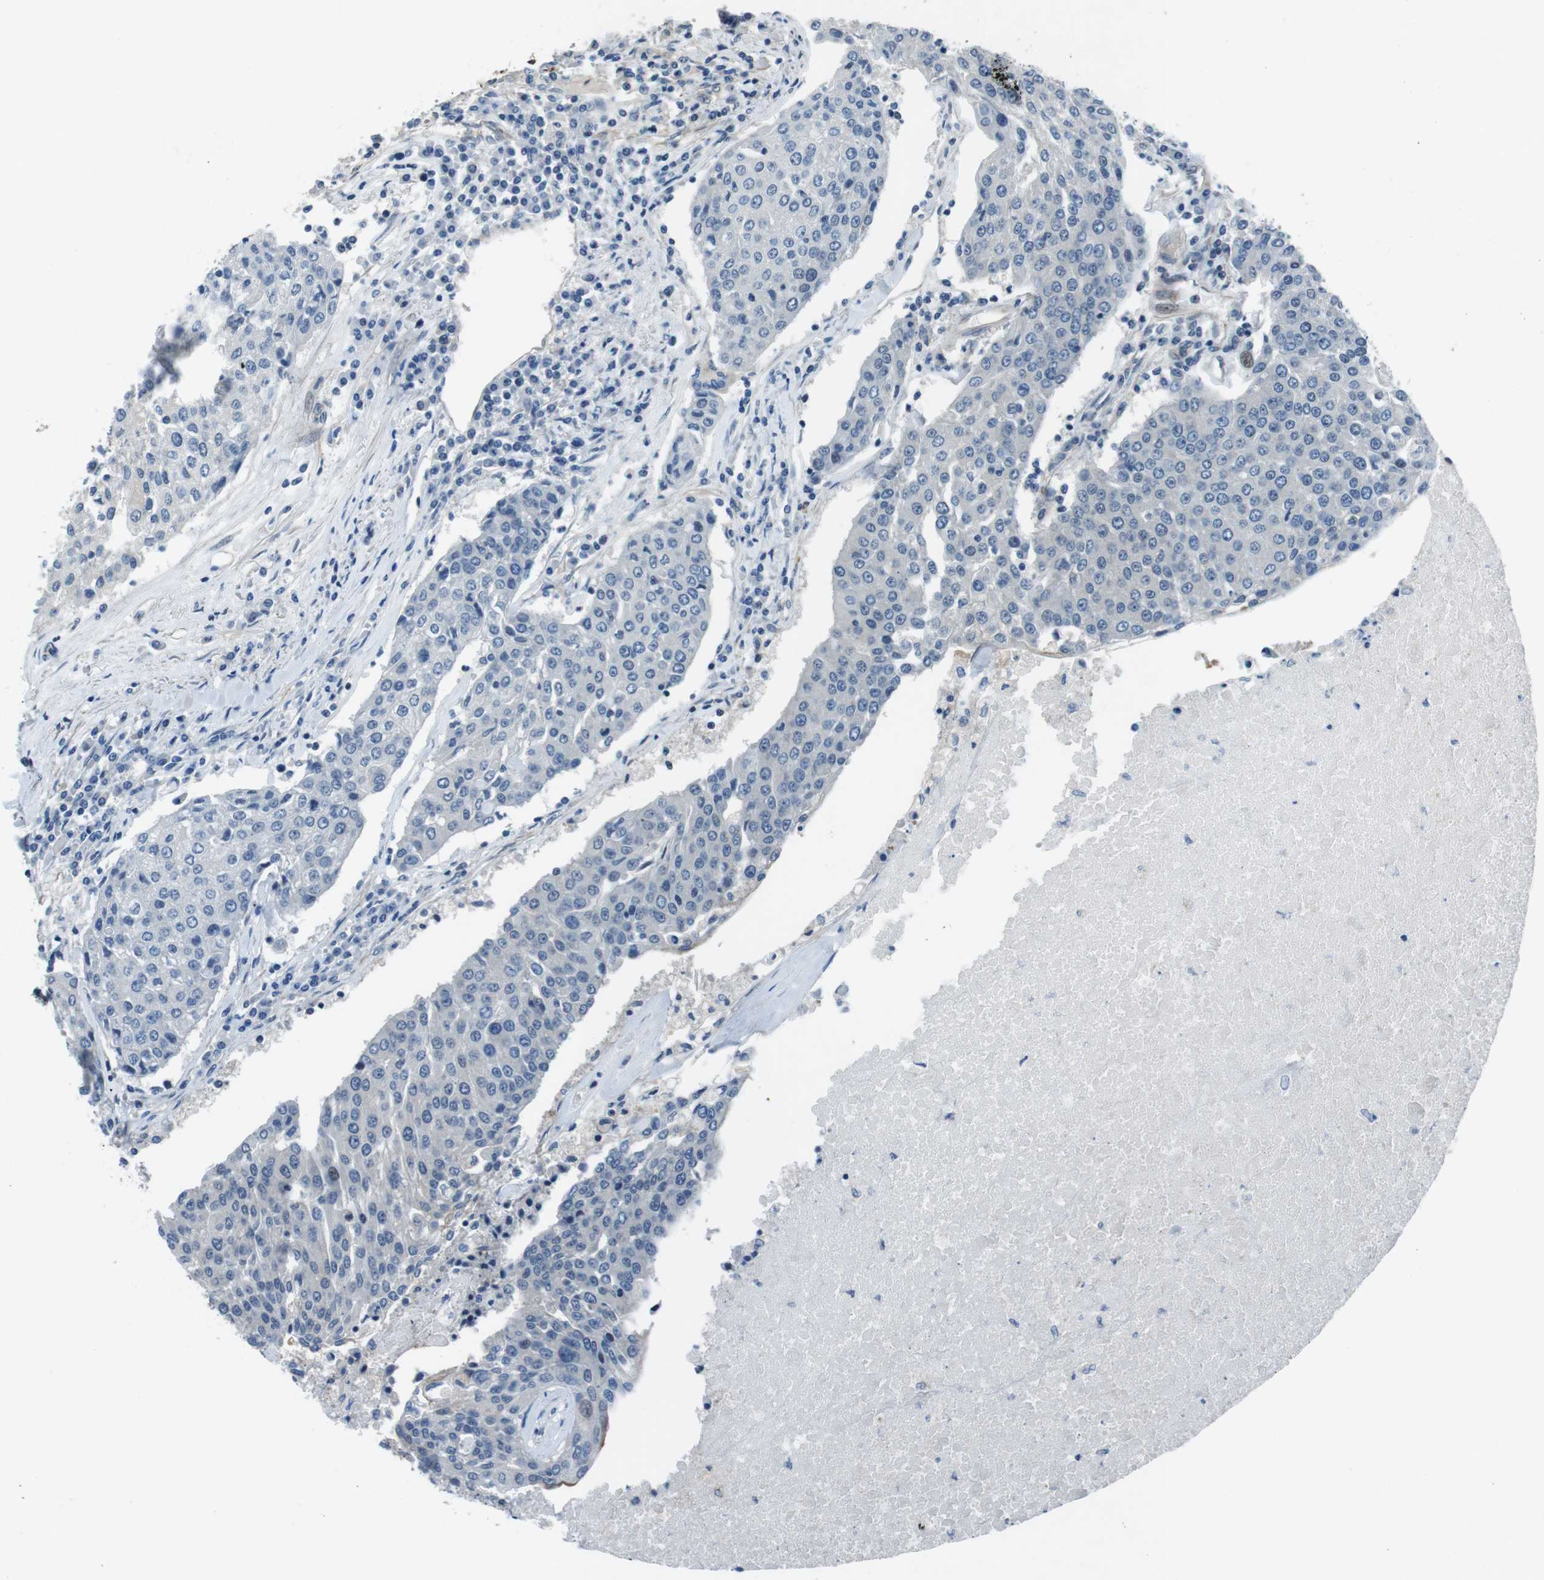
{"staining": {"intensity": "negative", "quantity": "none", "location": "none"}, "tissue": "urothelial cancer", "cell_type": "Tumor cells", "image_type": "cancer", "snomed": [{"axis": "morphology", "description": "Urothelial carcinoma, High grade"}, {"axis": "topography", "description": "Urinary bladder"}], "caption": "Immunohistochemistry of human urothelial cancer shows no staining in tumor cells.", "gene": "LRRC49", "patient": {"sex": "female", "age": 85}}